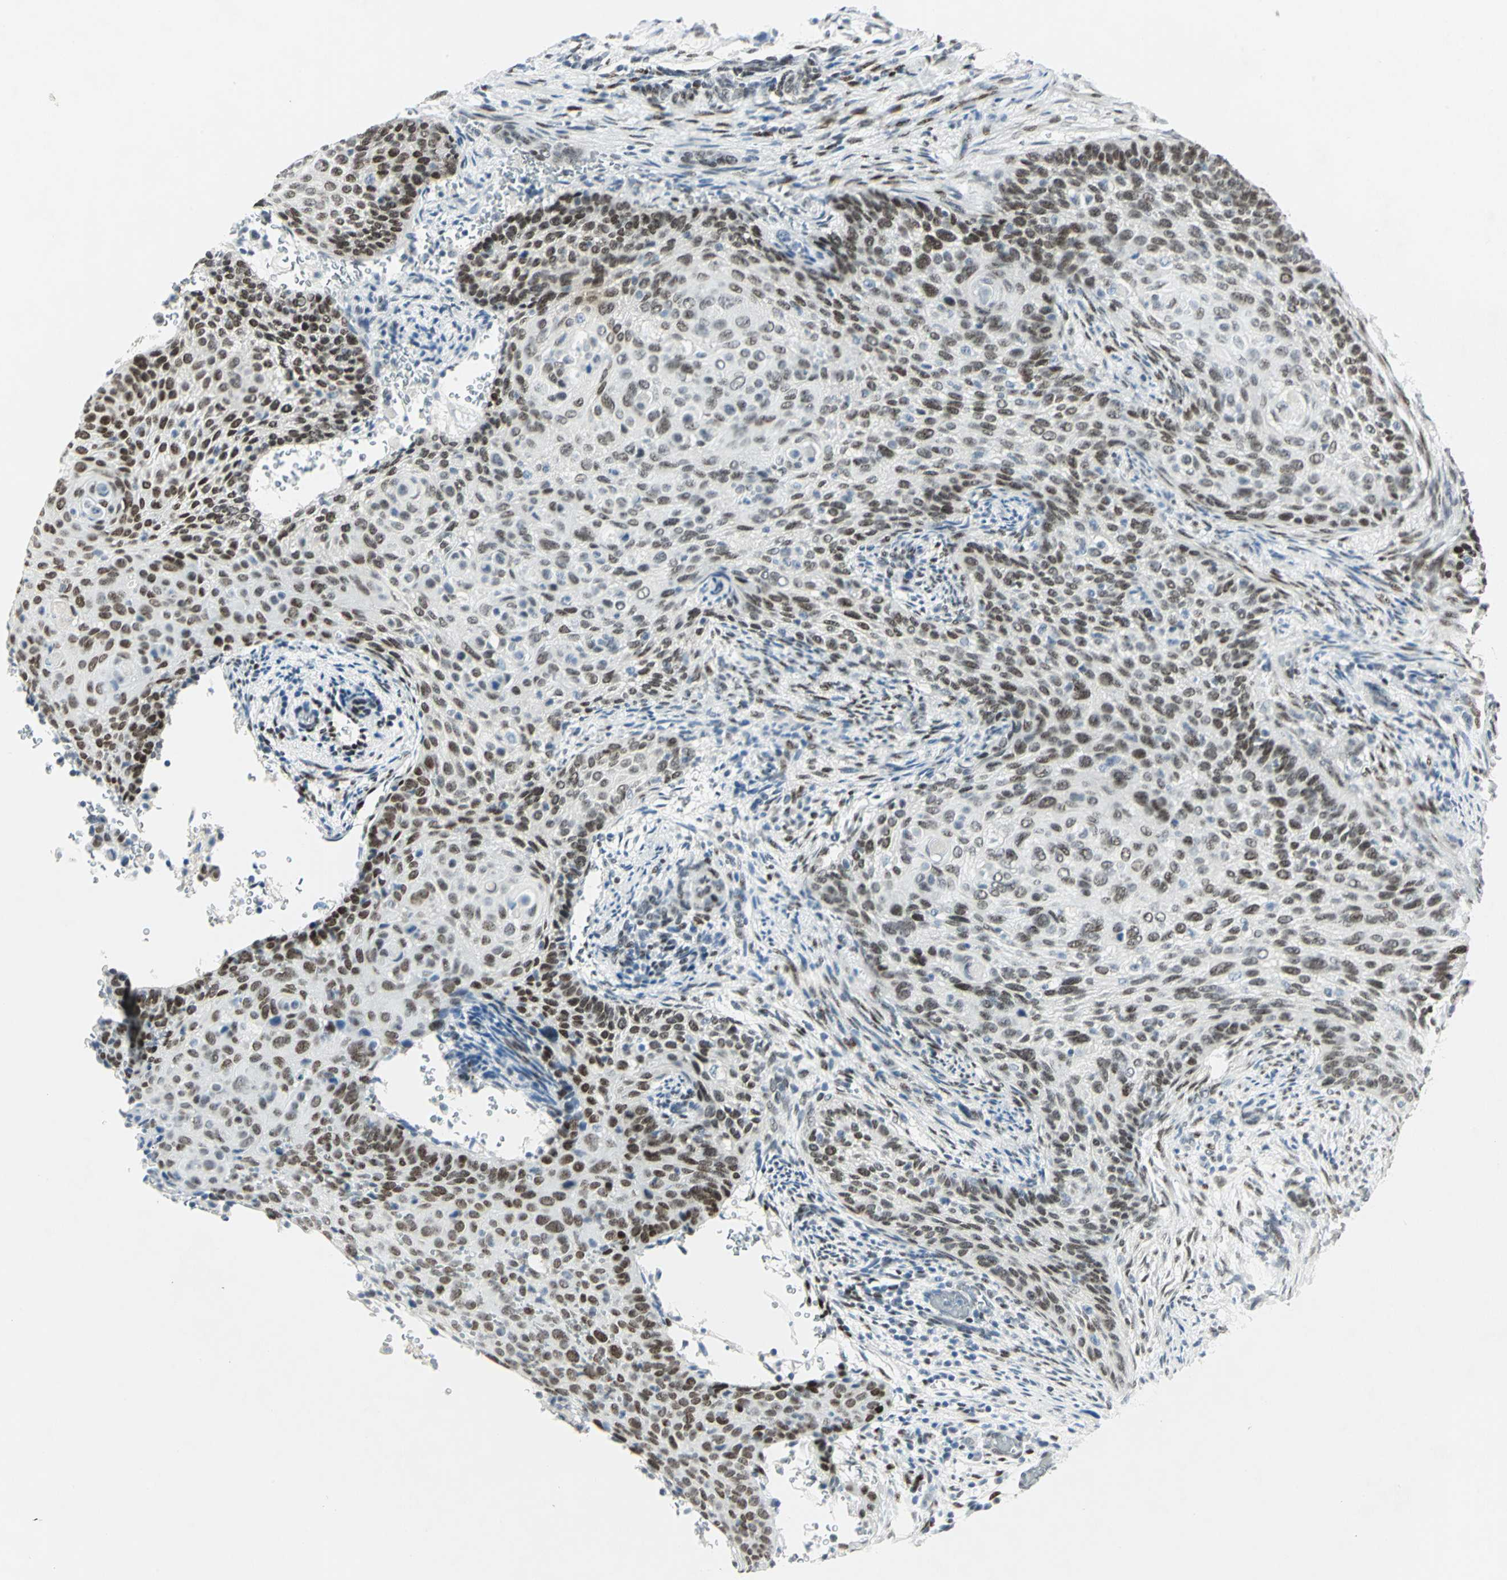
{"staining": {"intensity": "strong", "quantity": ">75%", "location": "nuclear"}, "tissue": "cervical cancer", "cell_type": "Tumor cells", "image_type": "cancer", "snomed": [{"axis": "morphology", "description": "Squamous cell carcinoma, NOS"}, {"axis": "topography", "description": "Cervix"}], "caption": "An IHC histopathology image of neoplastic tissue is shown. Protein staining in brown shows strong nuclear positivity in squamous cell carcinoma (cervical) within tumor cells.", "gene": "MEIS2", "patient": {"sex": "female", "age": 33}}